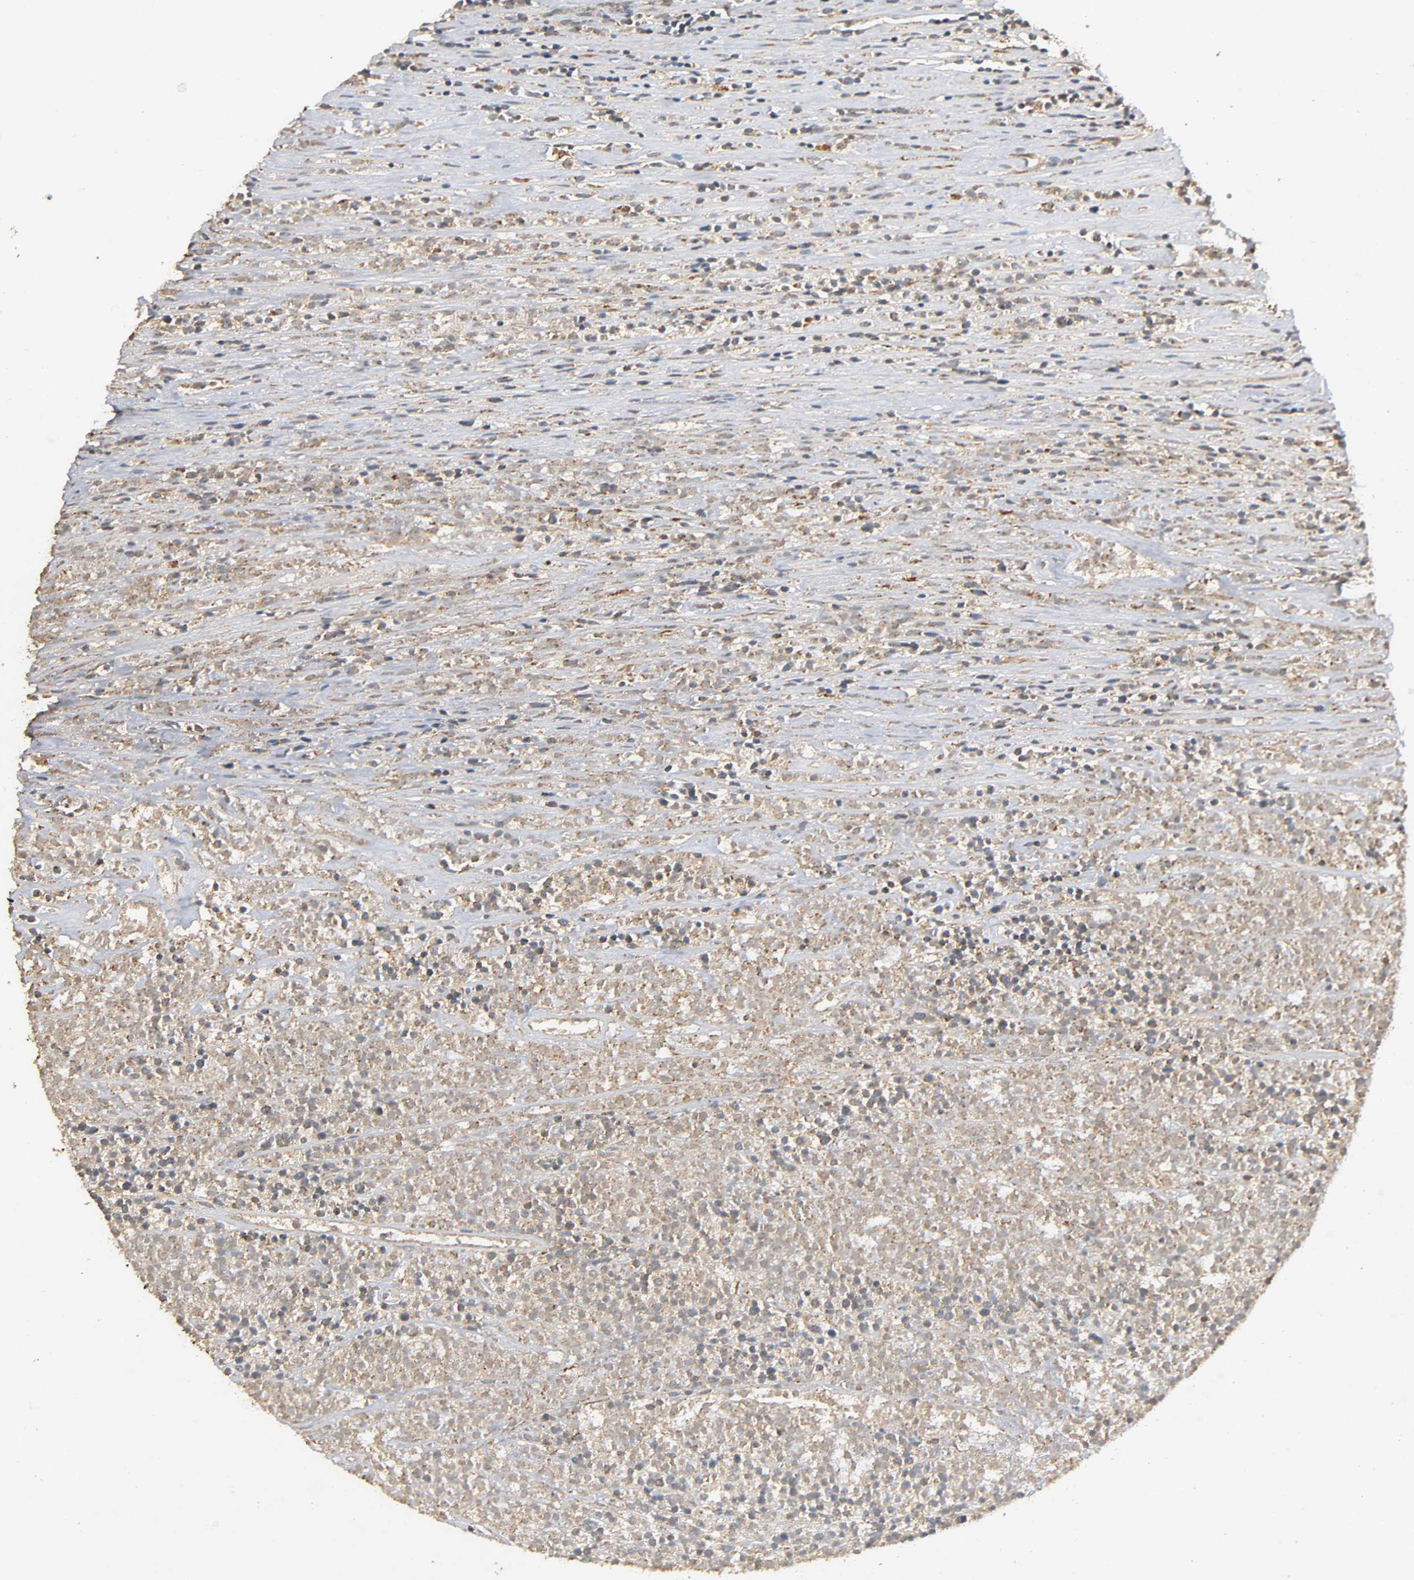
{"staining": {"intensity": "weak", "quantity": "25%-75%", "location": "cytoplasmic/membranous"}, "tissue": "lymphoma", "cell_type": "Tumor cells", "image_type": "cancer", "snomed": [{"axis": "morphology", "description": "Malignant lymphoma, non-Hodgkin's type, High grade"}, {"axis": "topography", "description": "Lymph node"}], "caption": "A brown stain labels weak cytoplasmic/membranous staining of a protein in human high-grade malignant lymphoma, non-Hodgkin's type tumor cells.", "gene": "NDUFS3", "patient": {"sex": "female", "age": 73}}